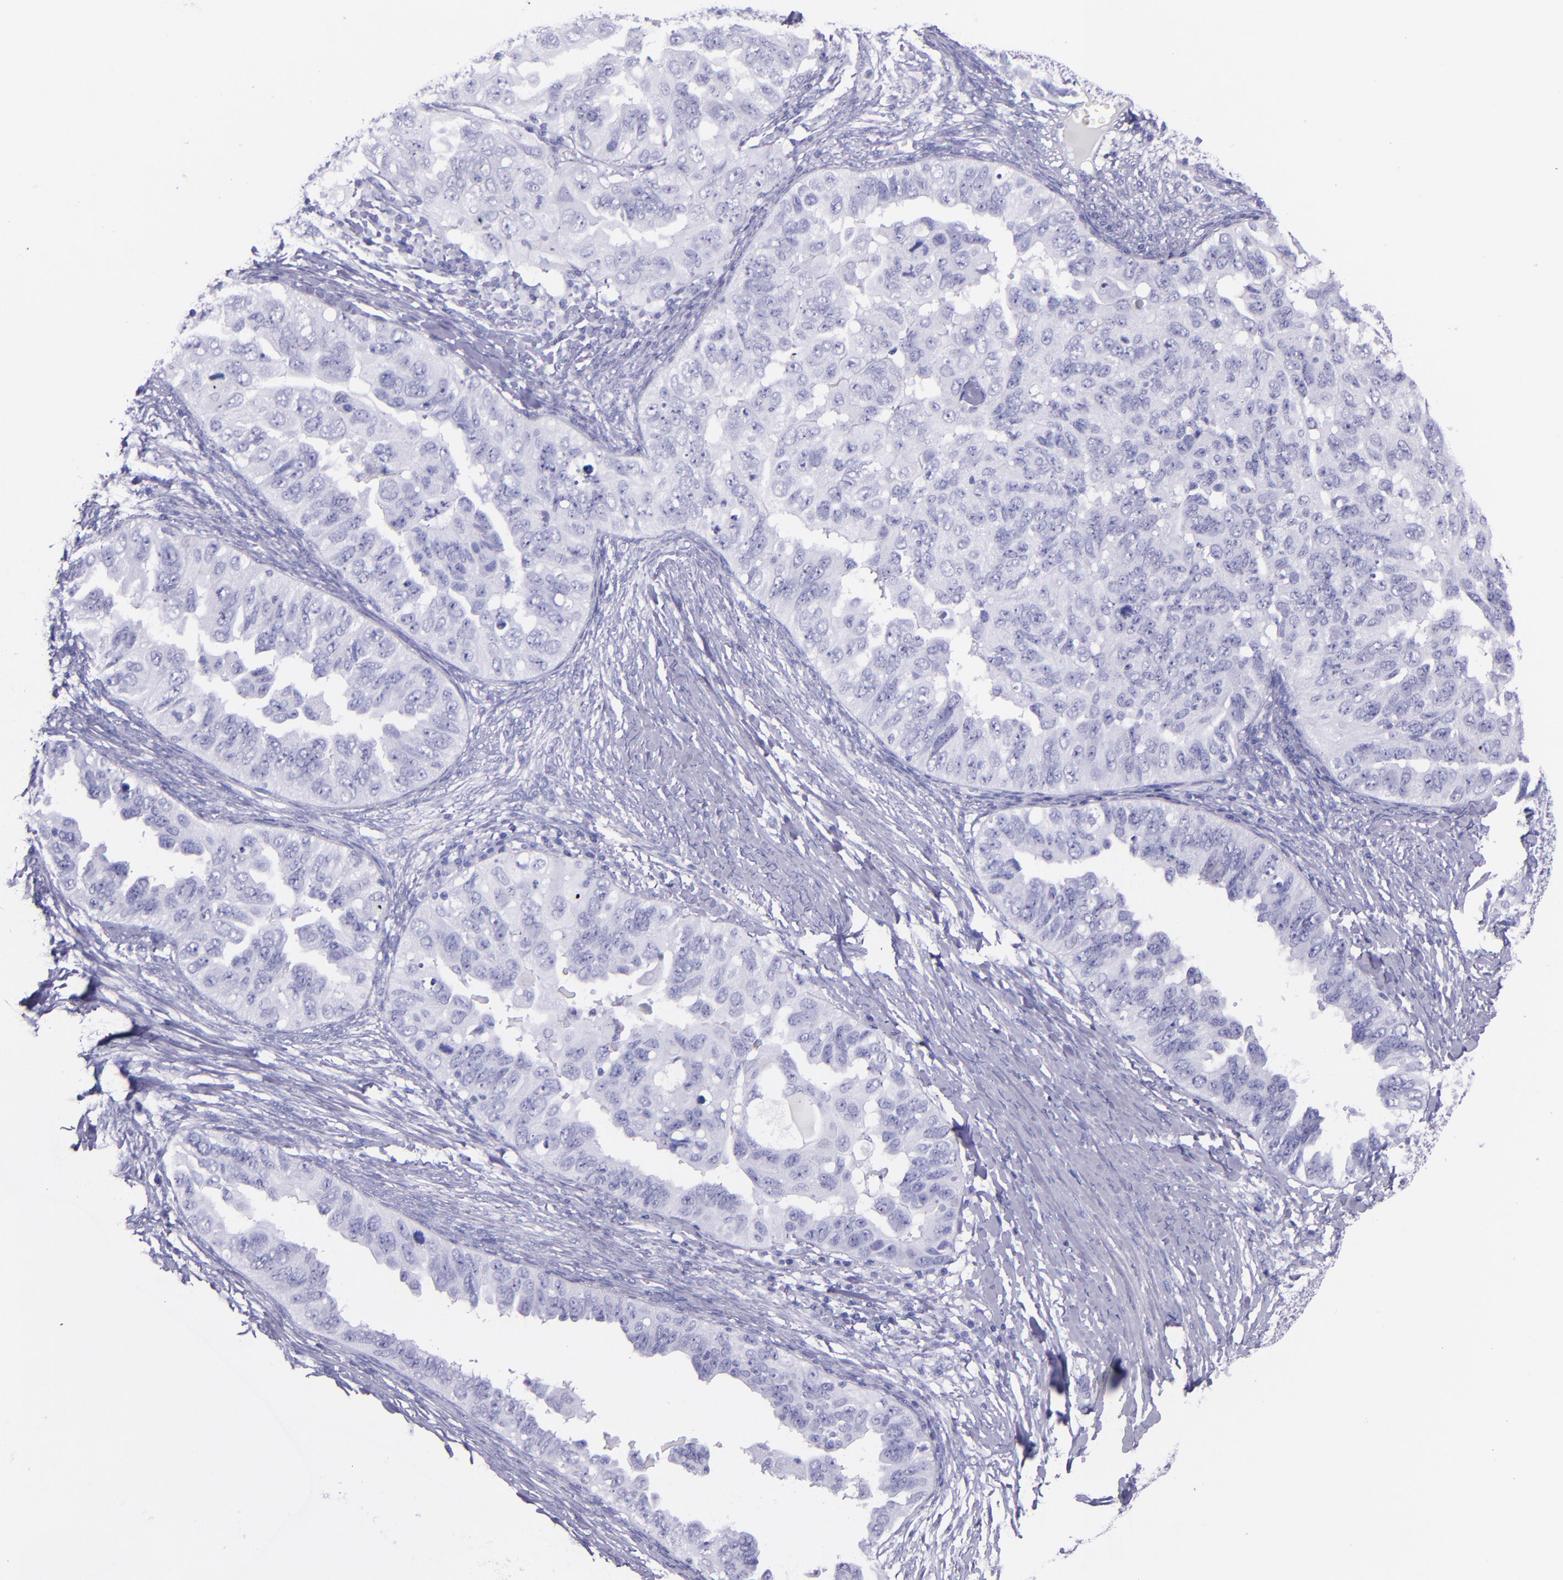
{"staining": {"intensity": "negative", "quantity": "none", "location": "none"}, "tissue": "ovarian cancer", "cell_type": "Tumor cells", "image_type": "cancer", "snomed": [{"axis": "morphology", "description": "Cystadenocarcinoma, serous, NOS"}, {"axis": "topography", "description": "Ovary"}], "caption": "An immunohistochemistry histopathology image of ovarian serous cystadenocarcinoma is shown. There is no staining in tumor cells of ovarian serous cystadenocarcinoma. The staining is performed using DAB brown chromogen with nuclei counter-stained in using hematoxylin.", "gene": "MBP", "patient": {"sex": "female", "age": 82}}